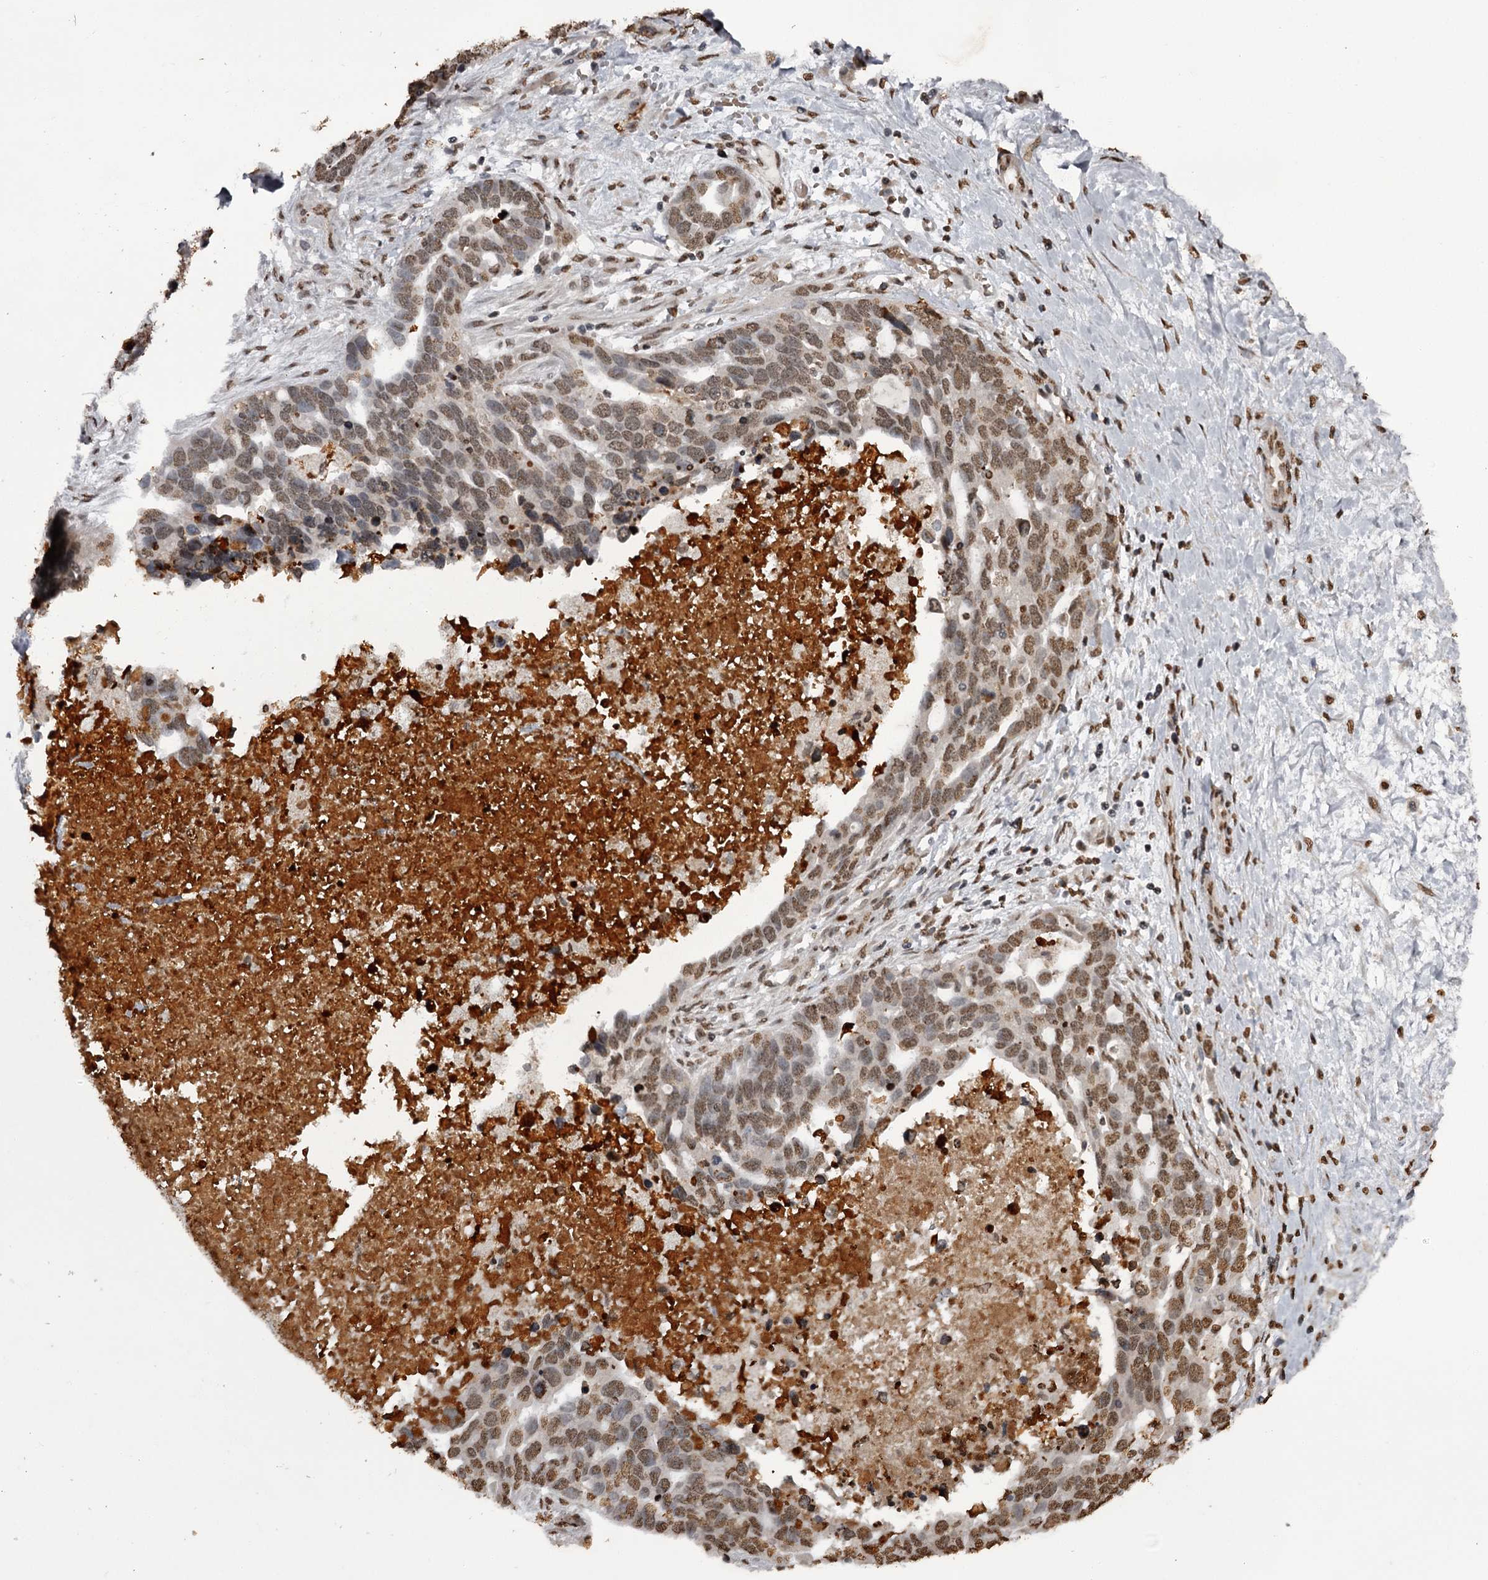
{"staining": {"intensity": "moderate", "quantity": ">75%", "location": "nuclear"}, "tissue": "ovarian cancer", "cell_type": "Tumor cells", "image_type": "cancer", "snomed": [{"axis": "morphology", "description": "Cystadenocarcinoma, serous, NOS"}, {"axis": "topography", "description": "Ovary"}], "caption": "Immunohistochemistry (DAB) staining of human ovarian cancer (serous cystadenocarcinoma) demonstrates moderate nuclear protein staining in about >75% of tumor cells. The protein of interest is shown in brown color, while the nuclei are stained blue.", "gene": "THYN1", "patient": {"sex": "female", "age": 54}}